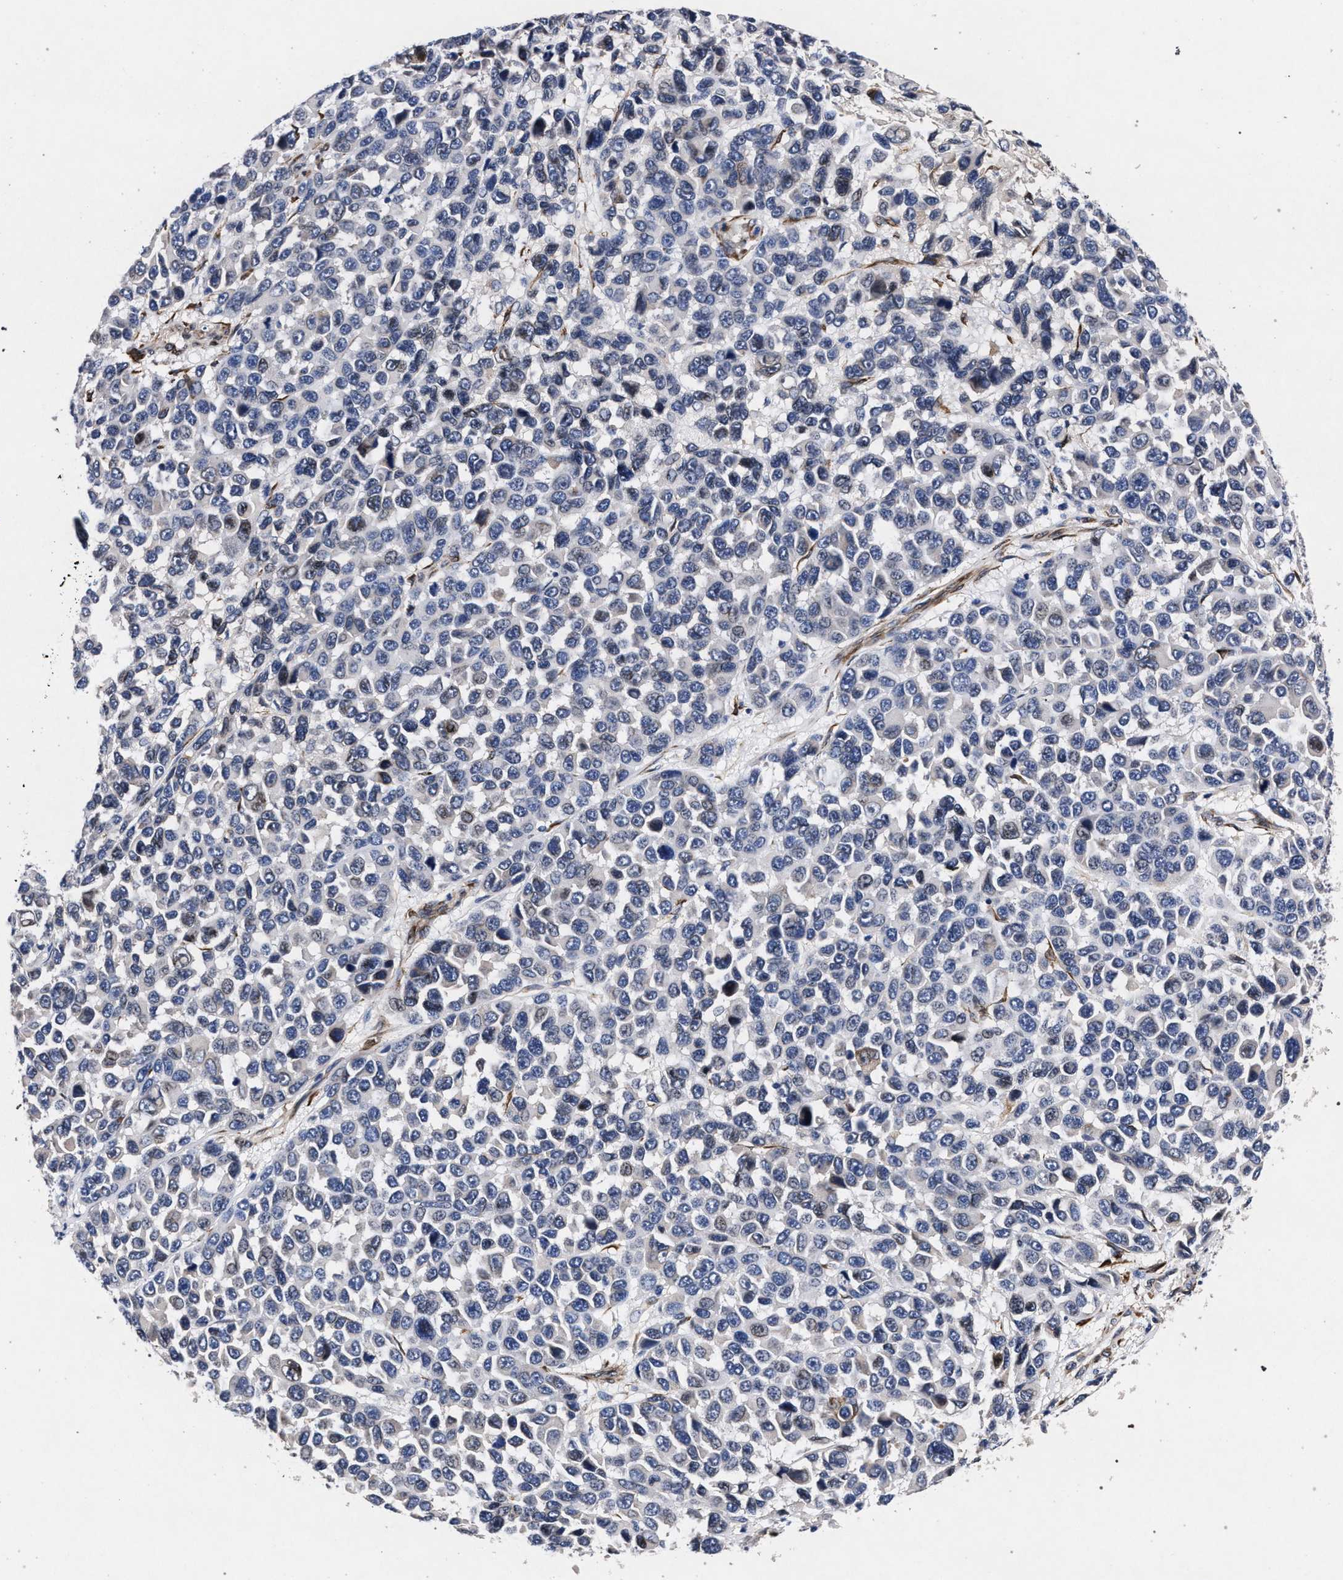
{"staining": {"intensity": "negative", "quantity": "none", "location": "none"}, "tissue": "melanoma", "cell_type": "Tumor cells", "image_type": "cancer", "snomed": [{"axis": "morphology", "description": "Malignant melanoma, NOS"}, {"axis": "topography", "description": "Skin"}], "caption": "Tumor cells show no significant protein positivity in melanoma. The staining was performed using DAB to visualize the protein expression in brown, while the nuclei were stained in blue with hematoxylin (Magnification: 20x).", "gene": "NEK7", "patient": {"sex": "male", "age": 53}}